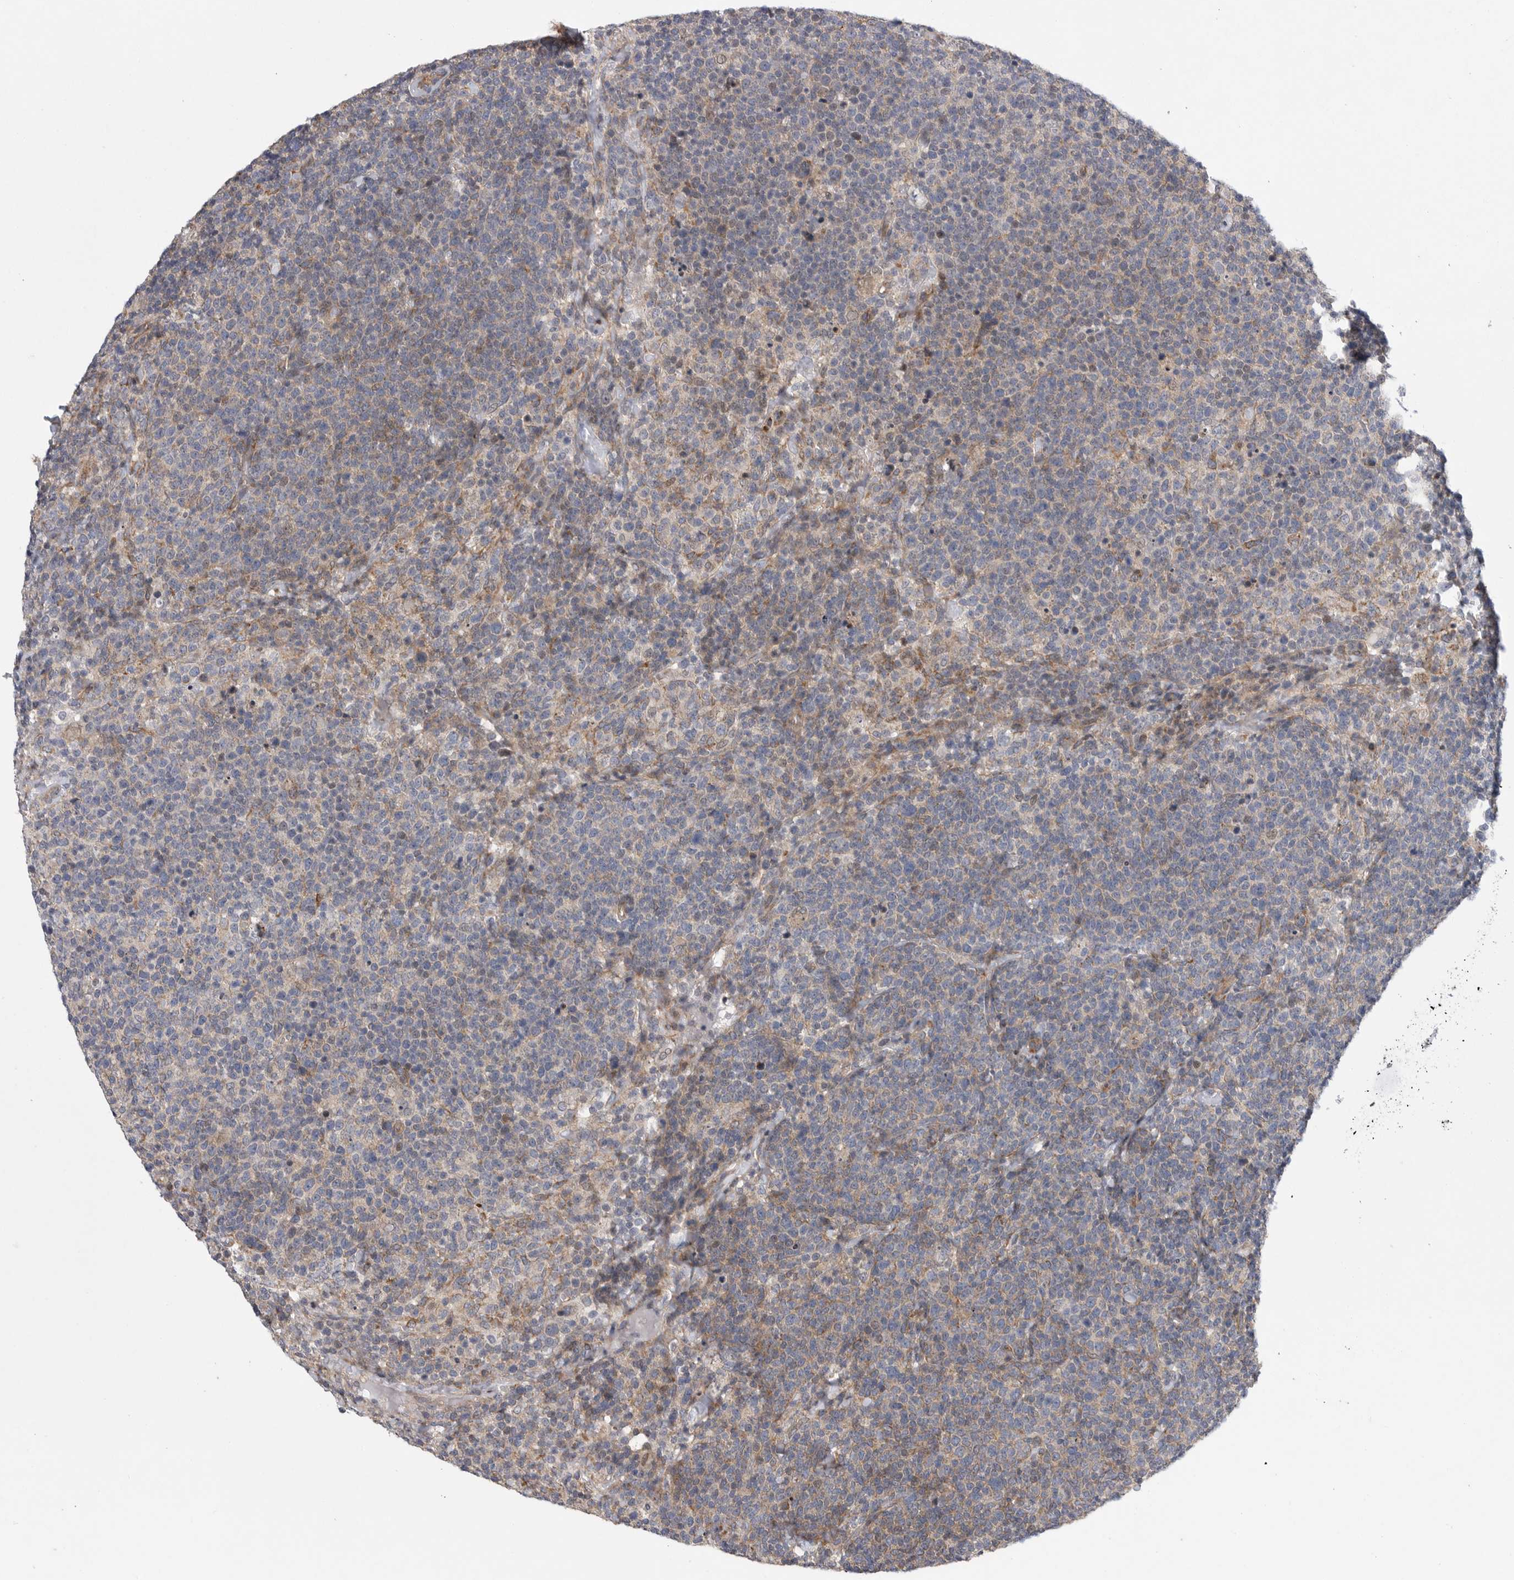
{"staining": {"intensity": "negative", "quantity": "none", "location": "none"}, "tissue": "lymphoma", "cell_type": "Tumor cells", "image_type": "cancer", "snomed": [{"axis": "morphology", "description": "Malignant lymphoma, non-Hodgkin's type, High grade"}, {"axis": "topography", "description": "Lymph node"}], "caption": "High magnification brightfield microscopy of lymphoma stained with DAB (3,3'-diaminobenzidine) (brown) and counterstained with hematoxylin (blue): tumor cells show no significant staining. (DAB immunohistochemistry (IHC), high magnification).", "gene": "FBXO43", "patient": {"sex": "male", "age": 61}}